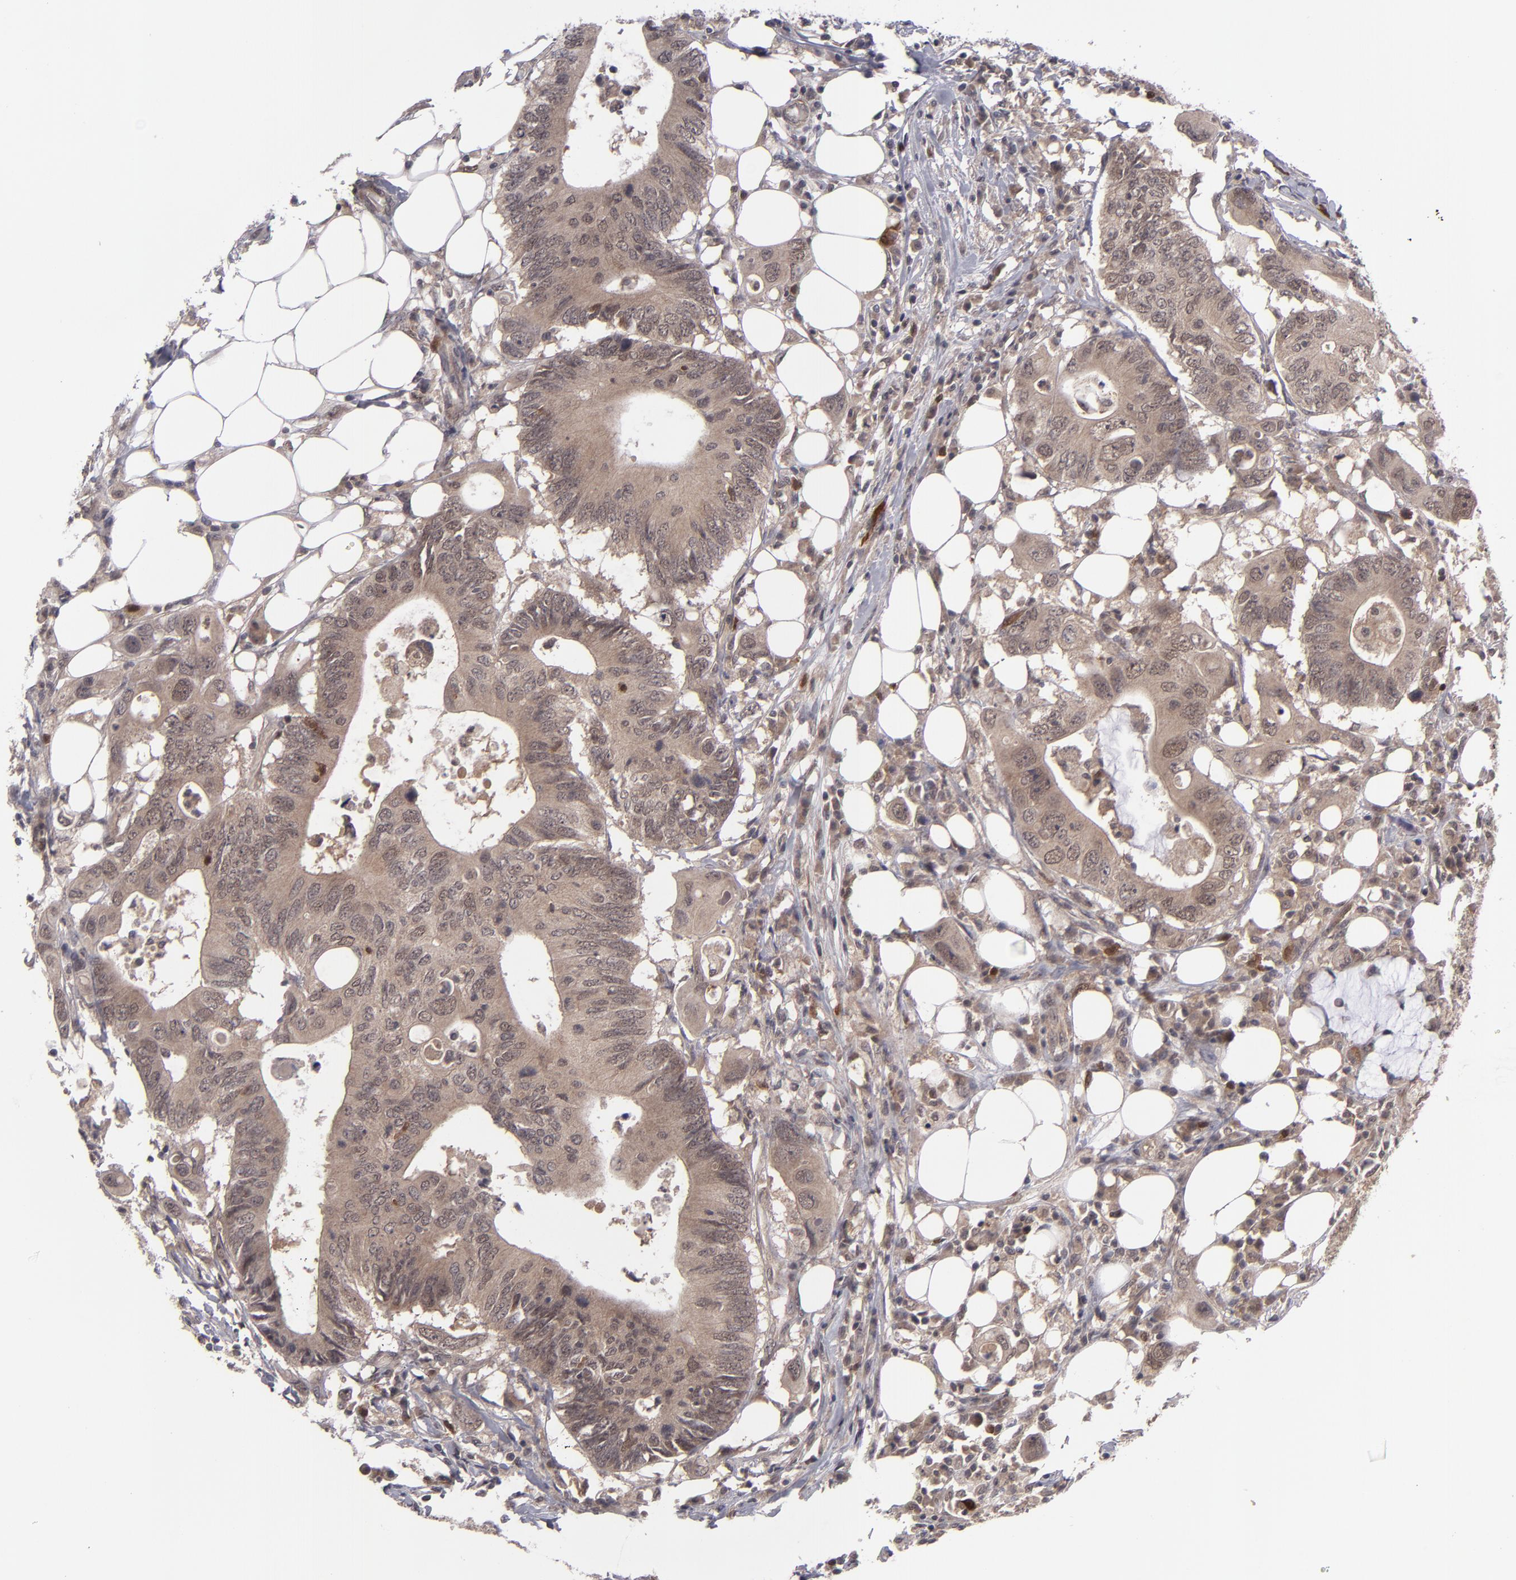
{"staining": {"intensity": "moderate", "quantity": ">75%", "location": "cytoplasmic/membranous"}, "tissue": "colorectal cancer", "cell_type": "Tumor cells", "image_type": "cancer", "snomed": [{"axis": "morphology", "description": "Adenocarcinoma, NOS"}, {"axis": "topography", "description": "Colon"}], "caption": "Protein expression analysis of colorectal adenocarcinoma demonstrates moderate cytoplasmic/membranous positivity in approximately >75% of tumor cells.", "gene": "TYMS", "patient": {"sex": "male", "age": 71}}